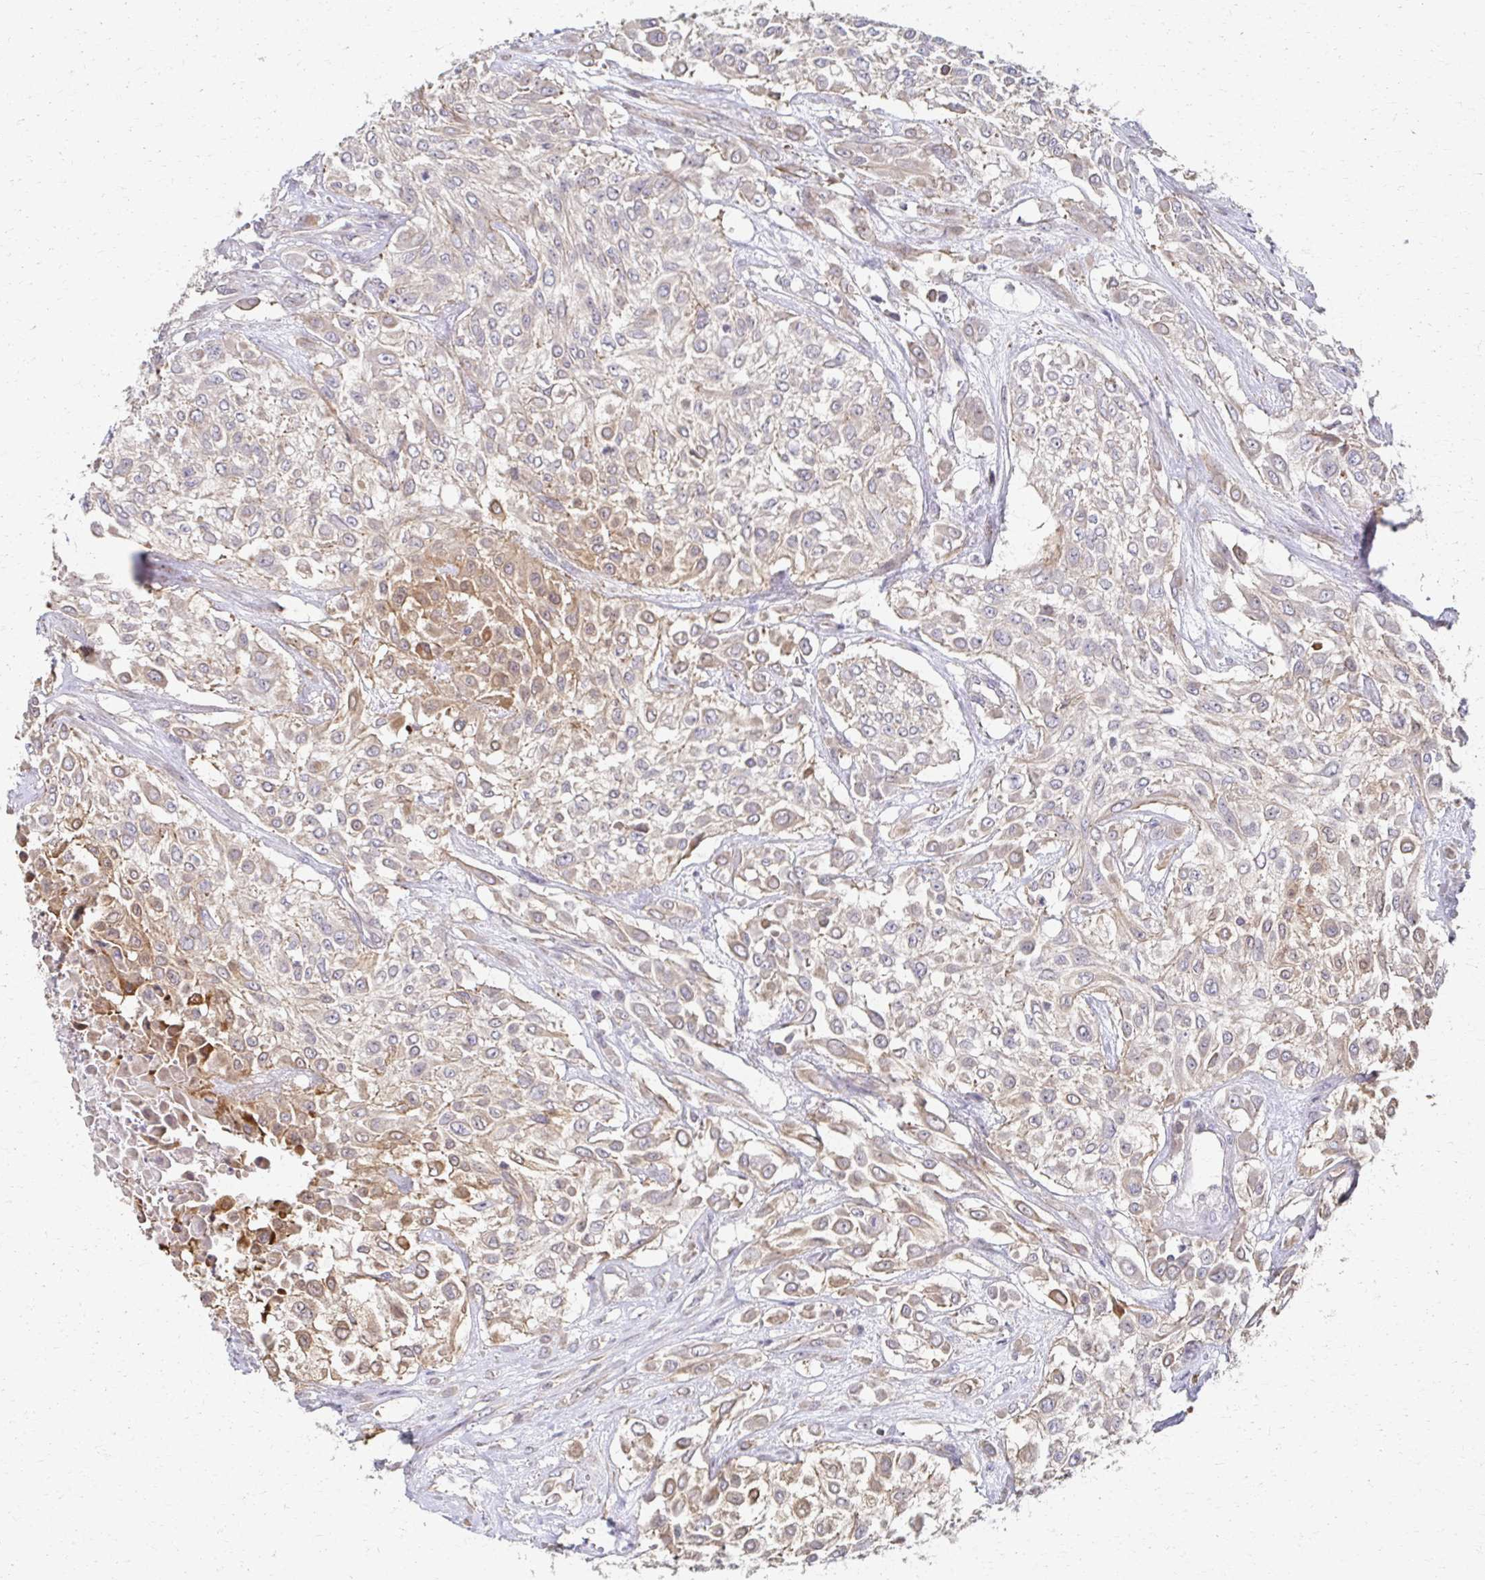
{"staining": {"intensity": "moderate", "quantity": "25%-75%", "location": "cytoplasmic/membranous"}, "tissue": "urothelial cancer", "cell_type": "Tumor cells", "image_type": "cancer", "snomed": [{"axis": "morphology", "description": "Urothelial carcinoma, High grade"}, {"axis": "topography", "description": "Urinary bladder"}], "caption": "Human urothelial carcinoma (high-grade) stained for a protein (brown) displays moderate cytoplasmic/membranous positive staining in approximately 25%-75% of tumor cells.", "gene": "EOLA2", "patient": {"sex": "male", "age": 57}}